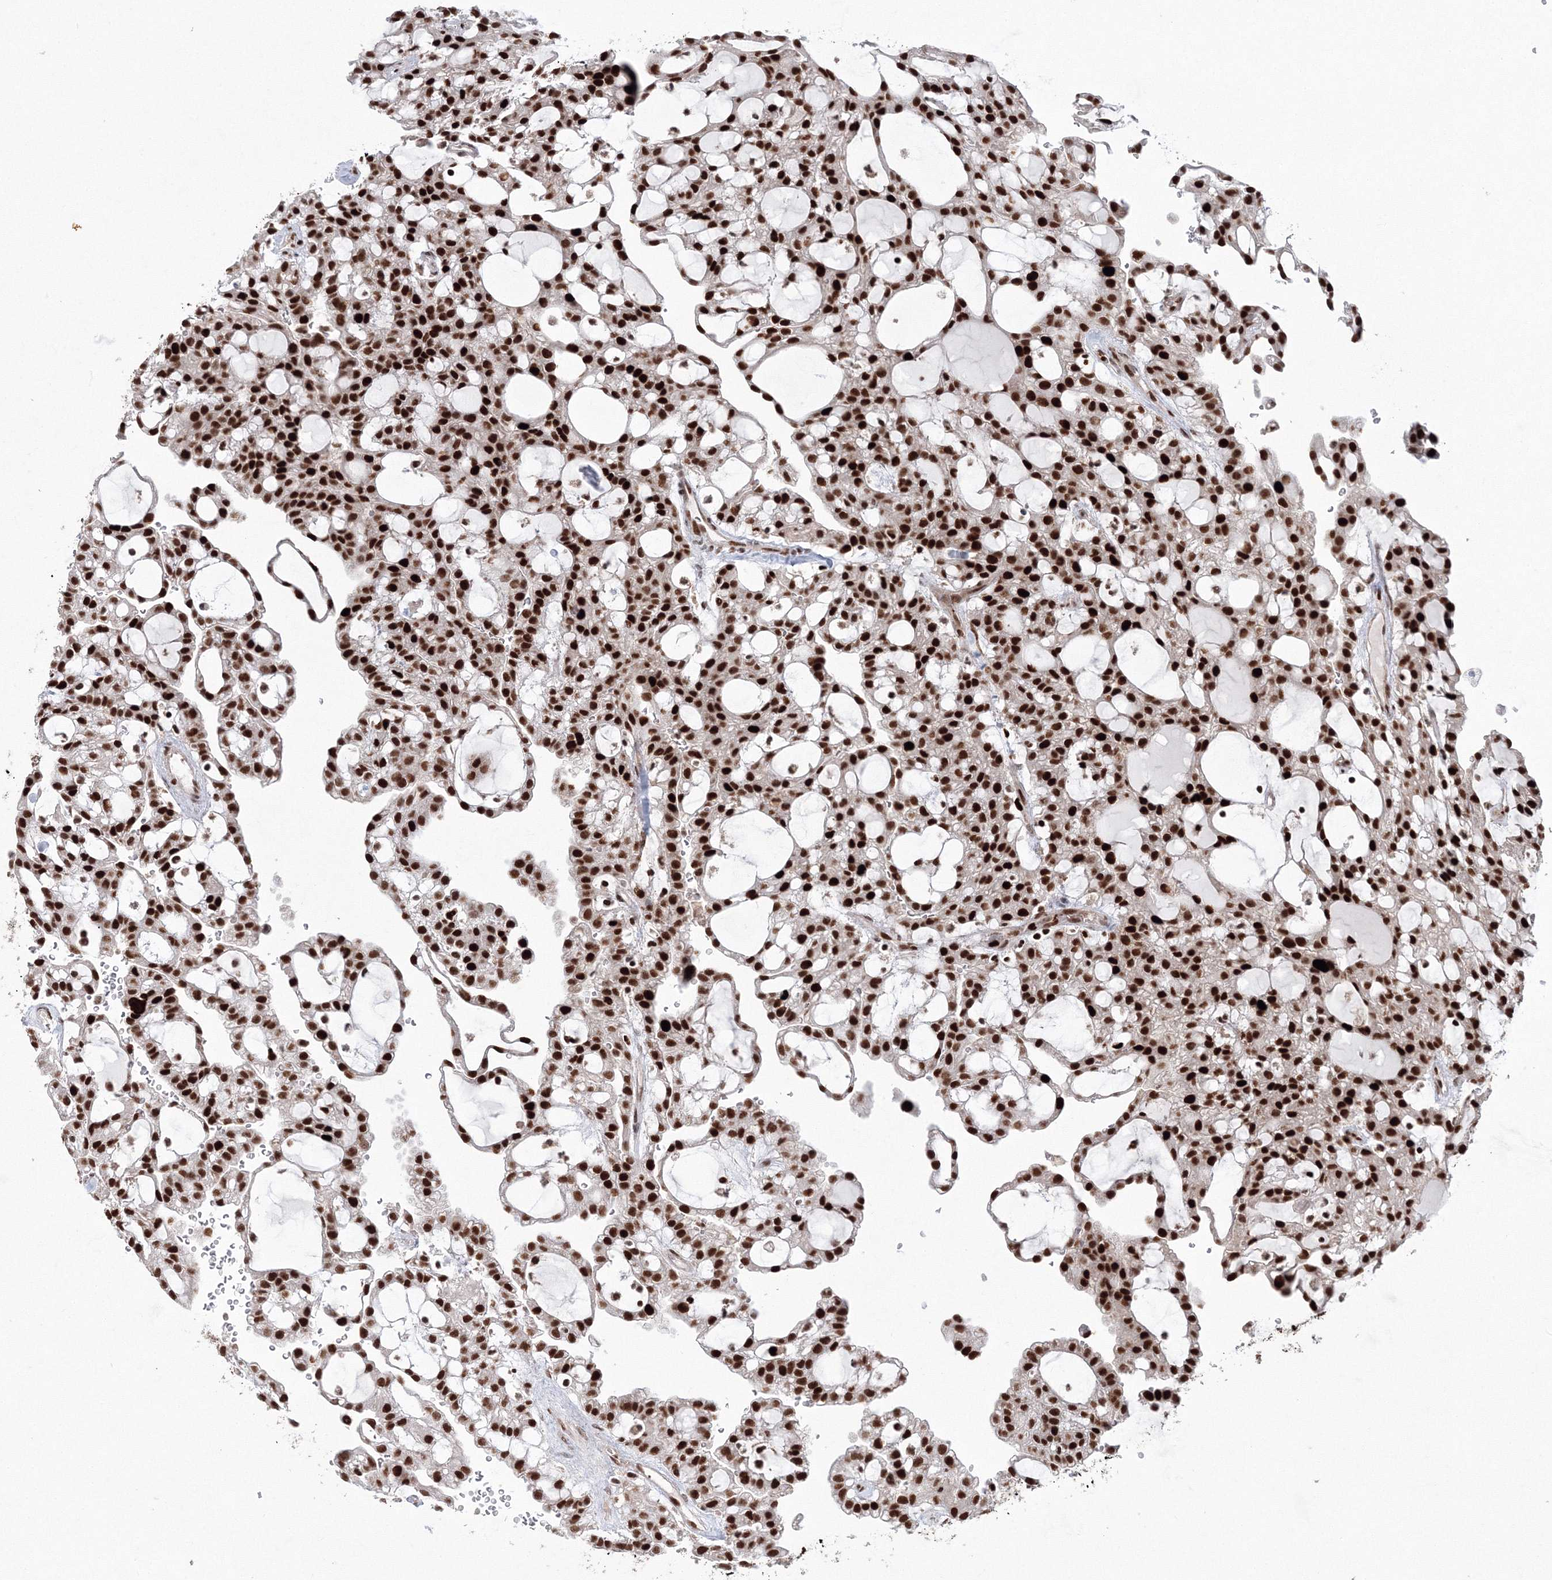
{"staining": {"intensity": "strong", "quantity": ">75%", "location": "nuclear"}, "tissue": "renal cancer", "cell_type": "Tumor cells", "image_type": "cancer", "snomed": [{"axis": "morphology", "description": "Adenocarcinoma, NOS"}, {"axis": "topography", "description": "Kidney"}], "caption": "A brown stain highlights strong nuclear positivity of a protein in renal adenocarcinoma tumor cells.", "gene": "LIG1", "patient": {"sex": "male", "age": 63}}